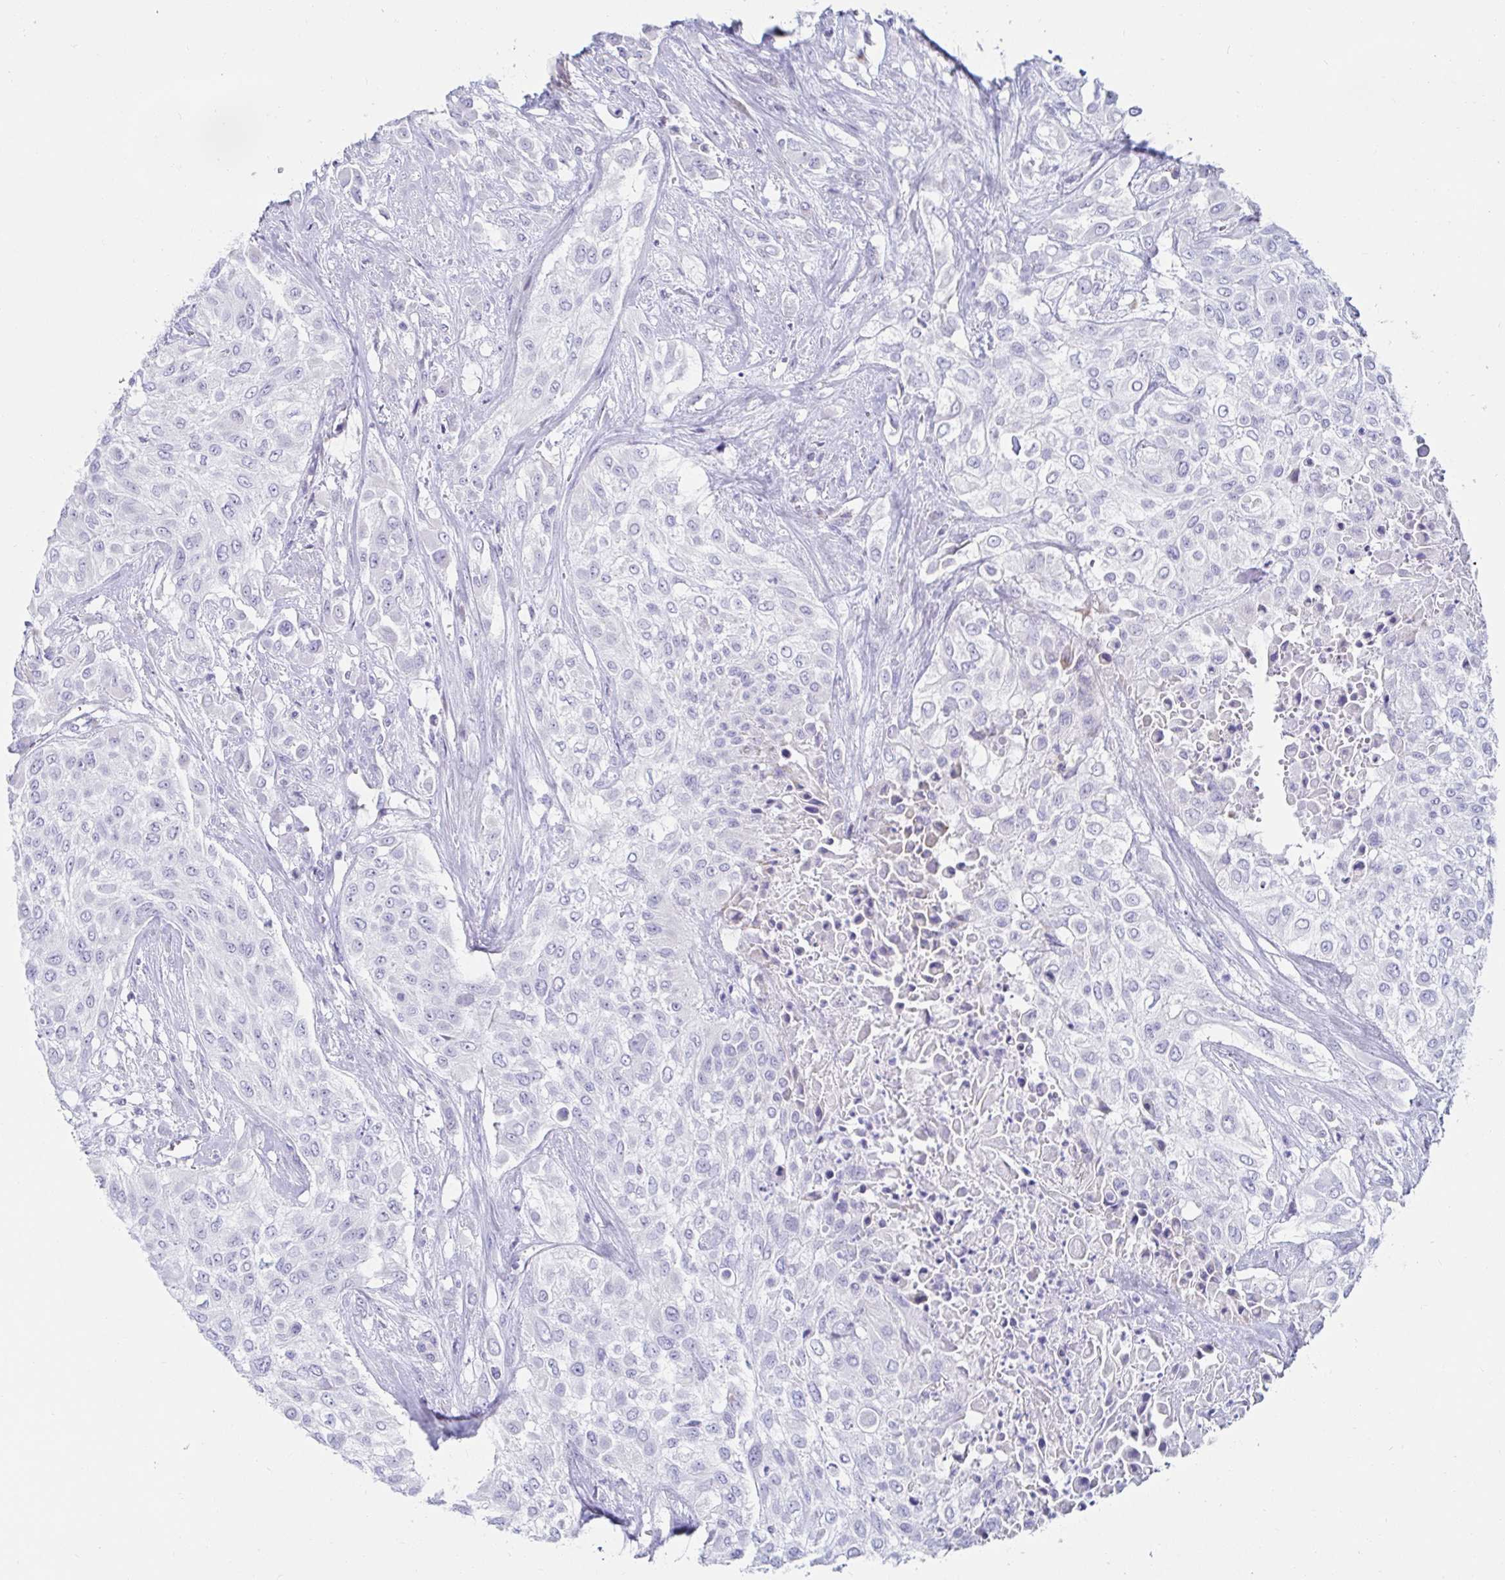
{"staining": {"intensity": "negative", "quantity": "none", "location": "none"}, "tissue": "urothelial cancer", "cell_type": "Tumor cells", "image_type": "cancer", "snomed": [{"axis": "morphology", "description": "Urothelial carcinoma, High grade"}, {"axis": "topography", "description": "Urinary bladder"}], "caption": "Photomicrograph shows no significant protein expression in tumor cells of urothelial carcinoma (high-grade).", "gene": "C4orf17", "patient": {"sex": "male", "age": 57}}